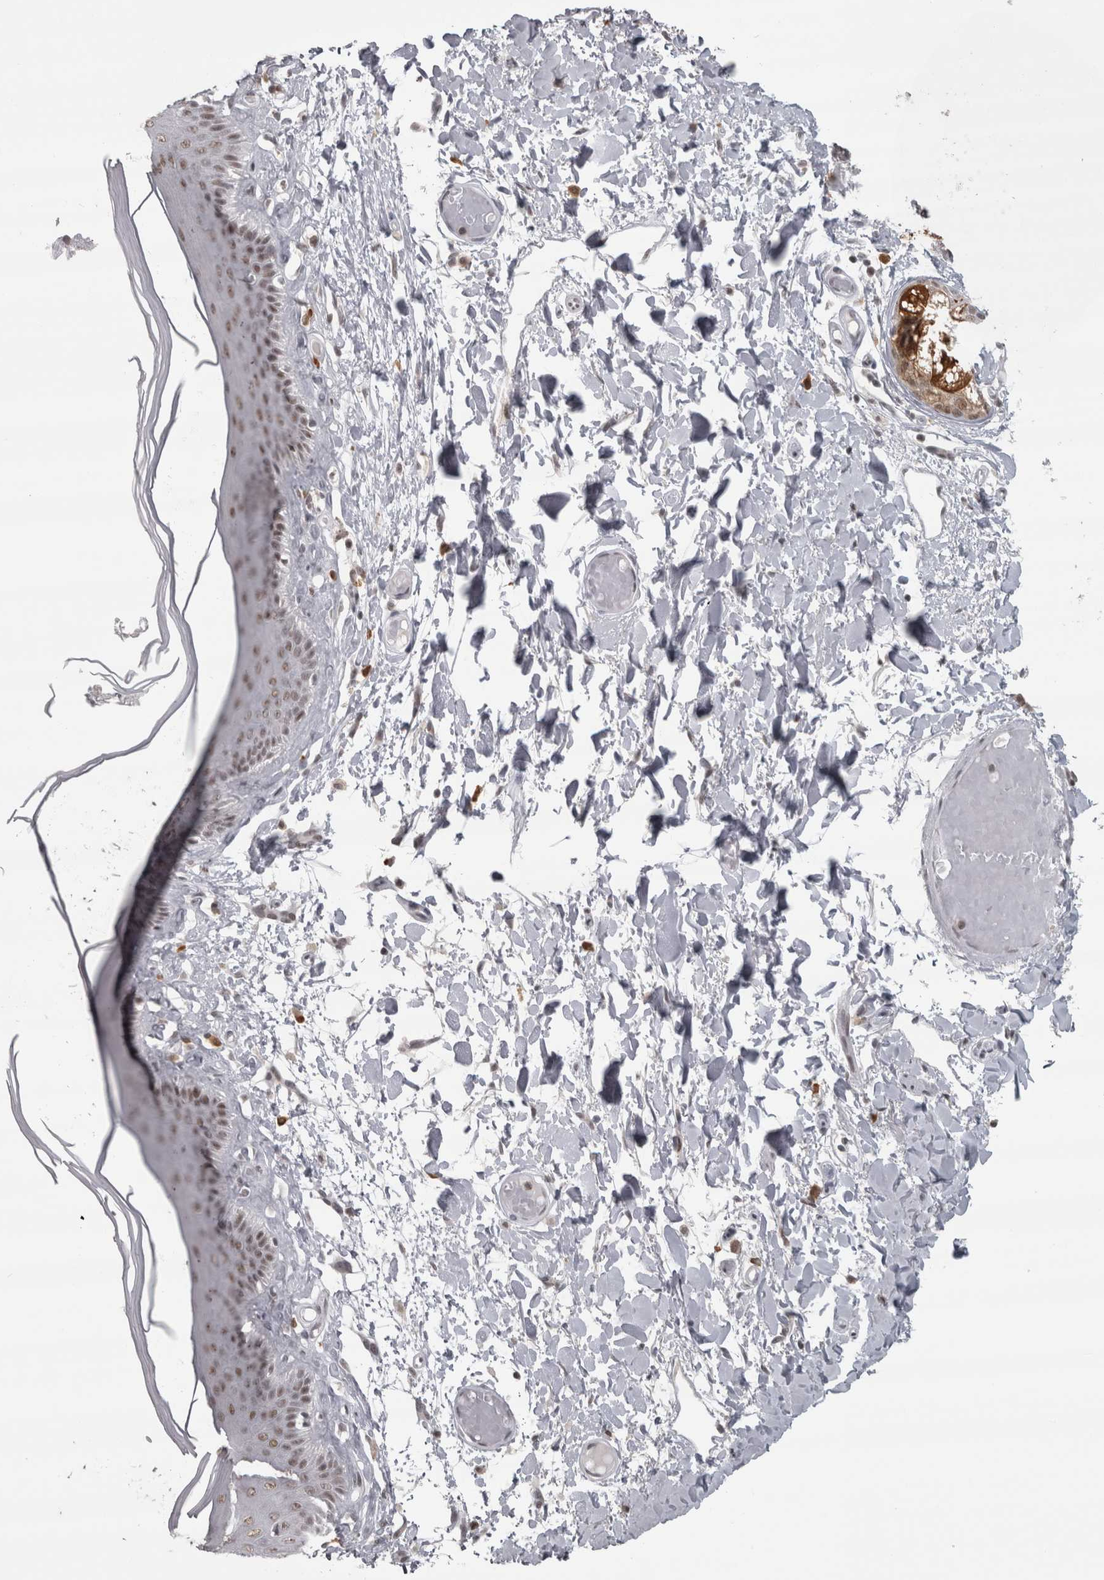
{"staining": {"intensity": "moderate", "quantity": ">75%", "location": "nuclear"}, "tissue": "skin", "cell_type": "Epidermal cells", "image_type": "normal", "snomed": [{"axis": "morphology", "description": "Normal tissue, NOS"}, {"axis": "topography", "description": "Vulva"}], "caption": "Immunohistochemical staining of benign skin demonstrates medium levels of moderate nuclear positivity in about >75% of epidermal cells. (DAB (3,3'-diaminobenzidine) IHC with brightfield microscopy, high magnification).", "gene": "MICU3", "patient": {"sex": "female", "age": 73}}